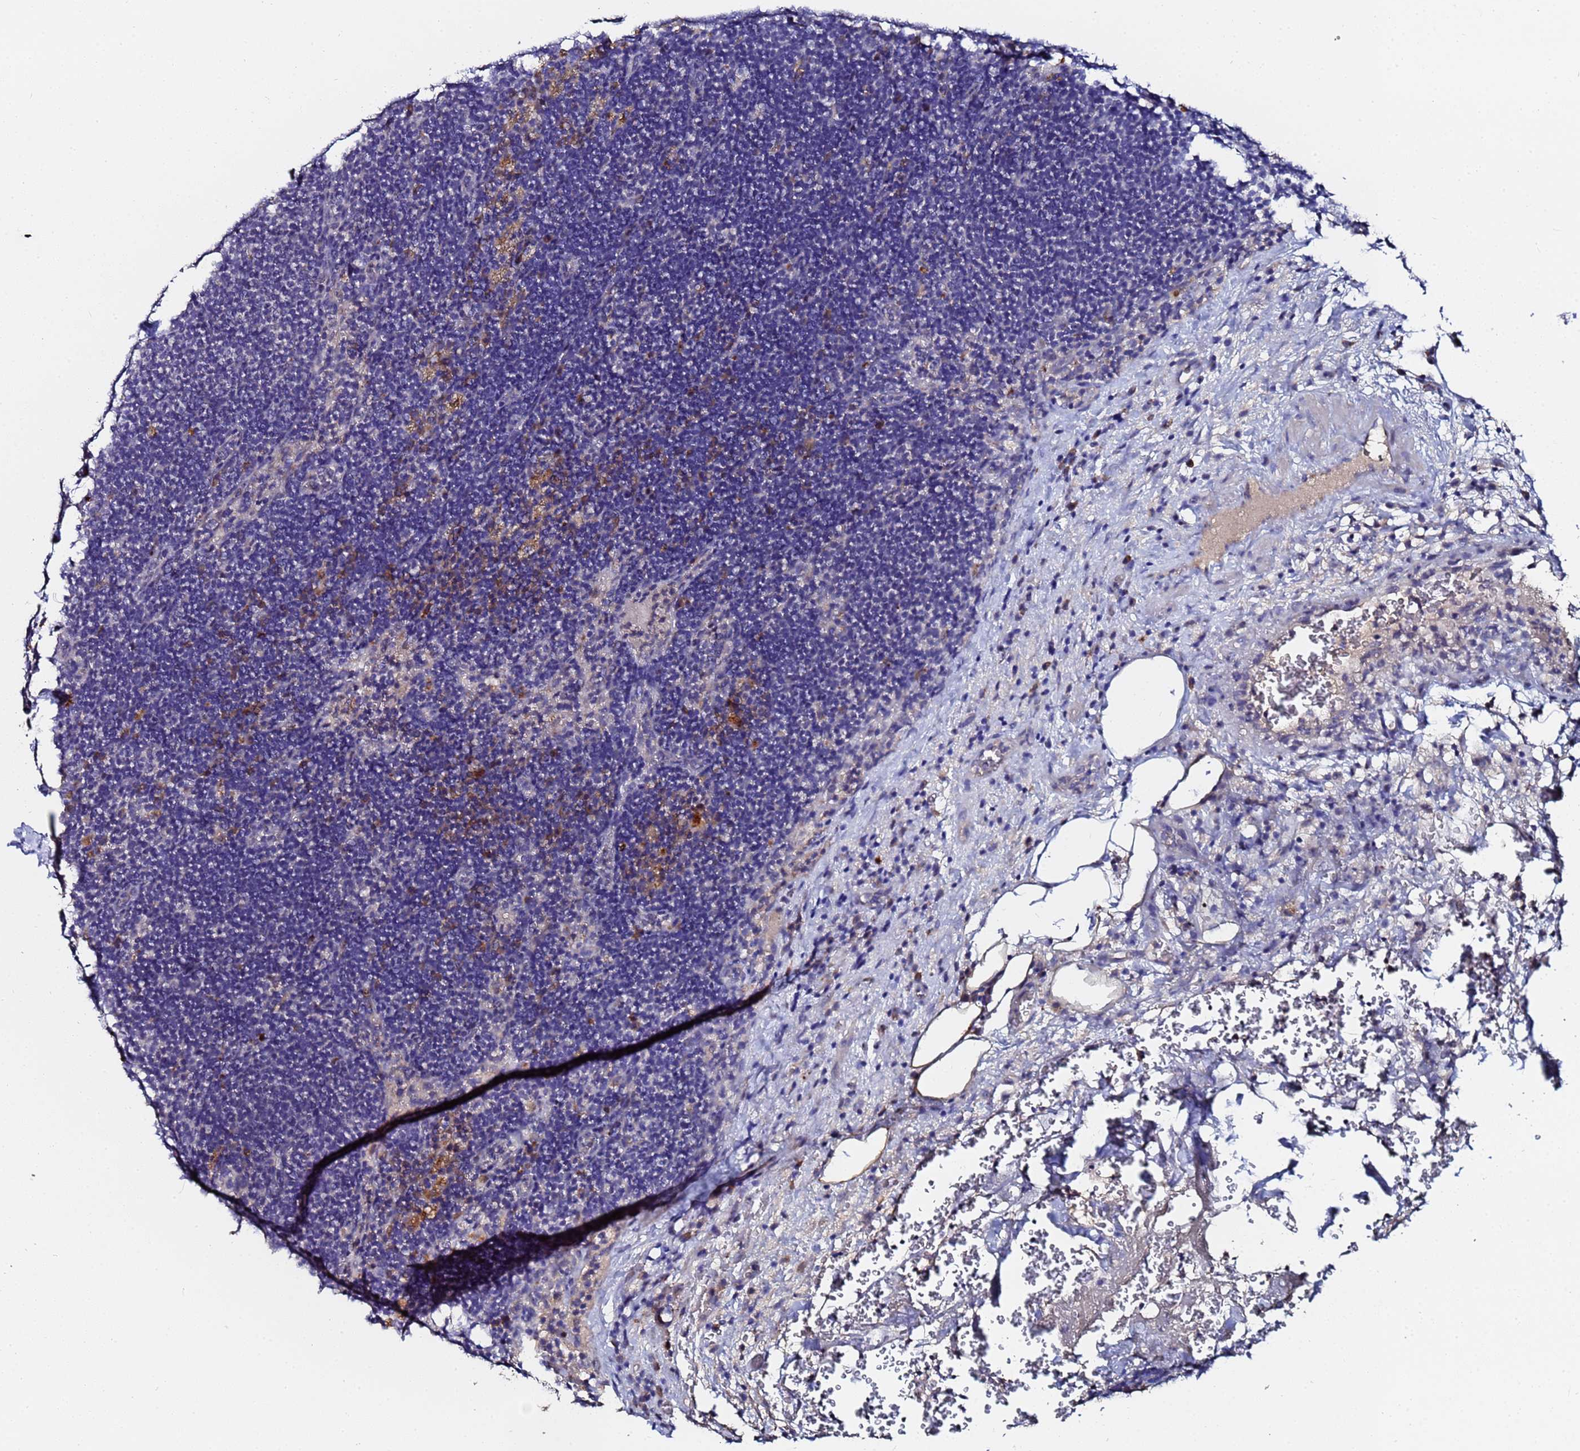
{"staining": {"intensity": "negative", "quantity": "none", "location": "none"}, "tissue": "lymph node", "cell_type": "Germinal center cells", "image_type": "normal", "snomed": [{"axis": "morphology", "description": "Normal tissue, NOS"}, {"axis": "topography", "description": "Lymph node"}], "caption": "The micrograph displays no staining of germinal center cells in normal lymph node. (Brightfield microscopy of DAB (3,3'-diaminobenzidine) immunohistochemistry at high magnification).", "gene": "TCP10L", "patient": {"sex": "female", "age": 70}}